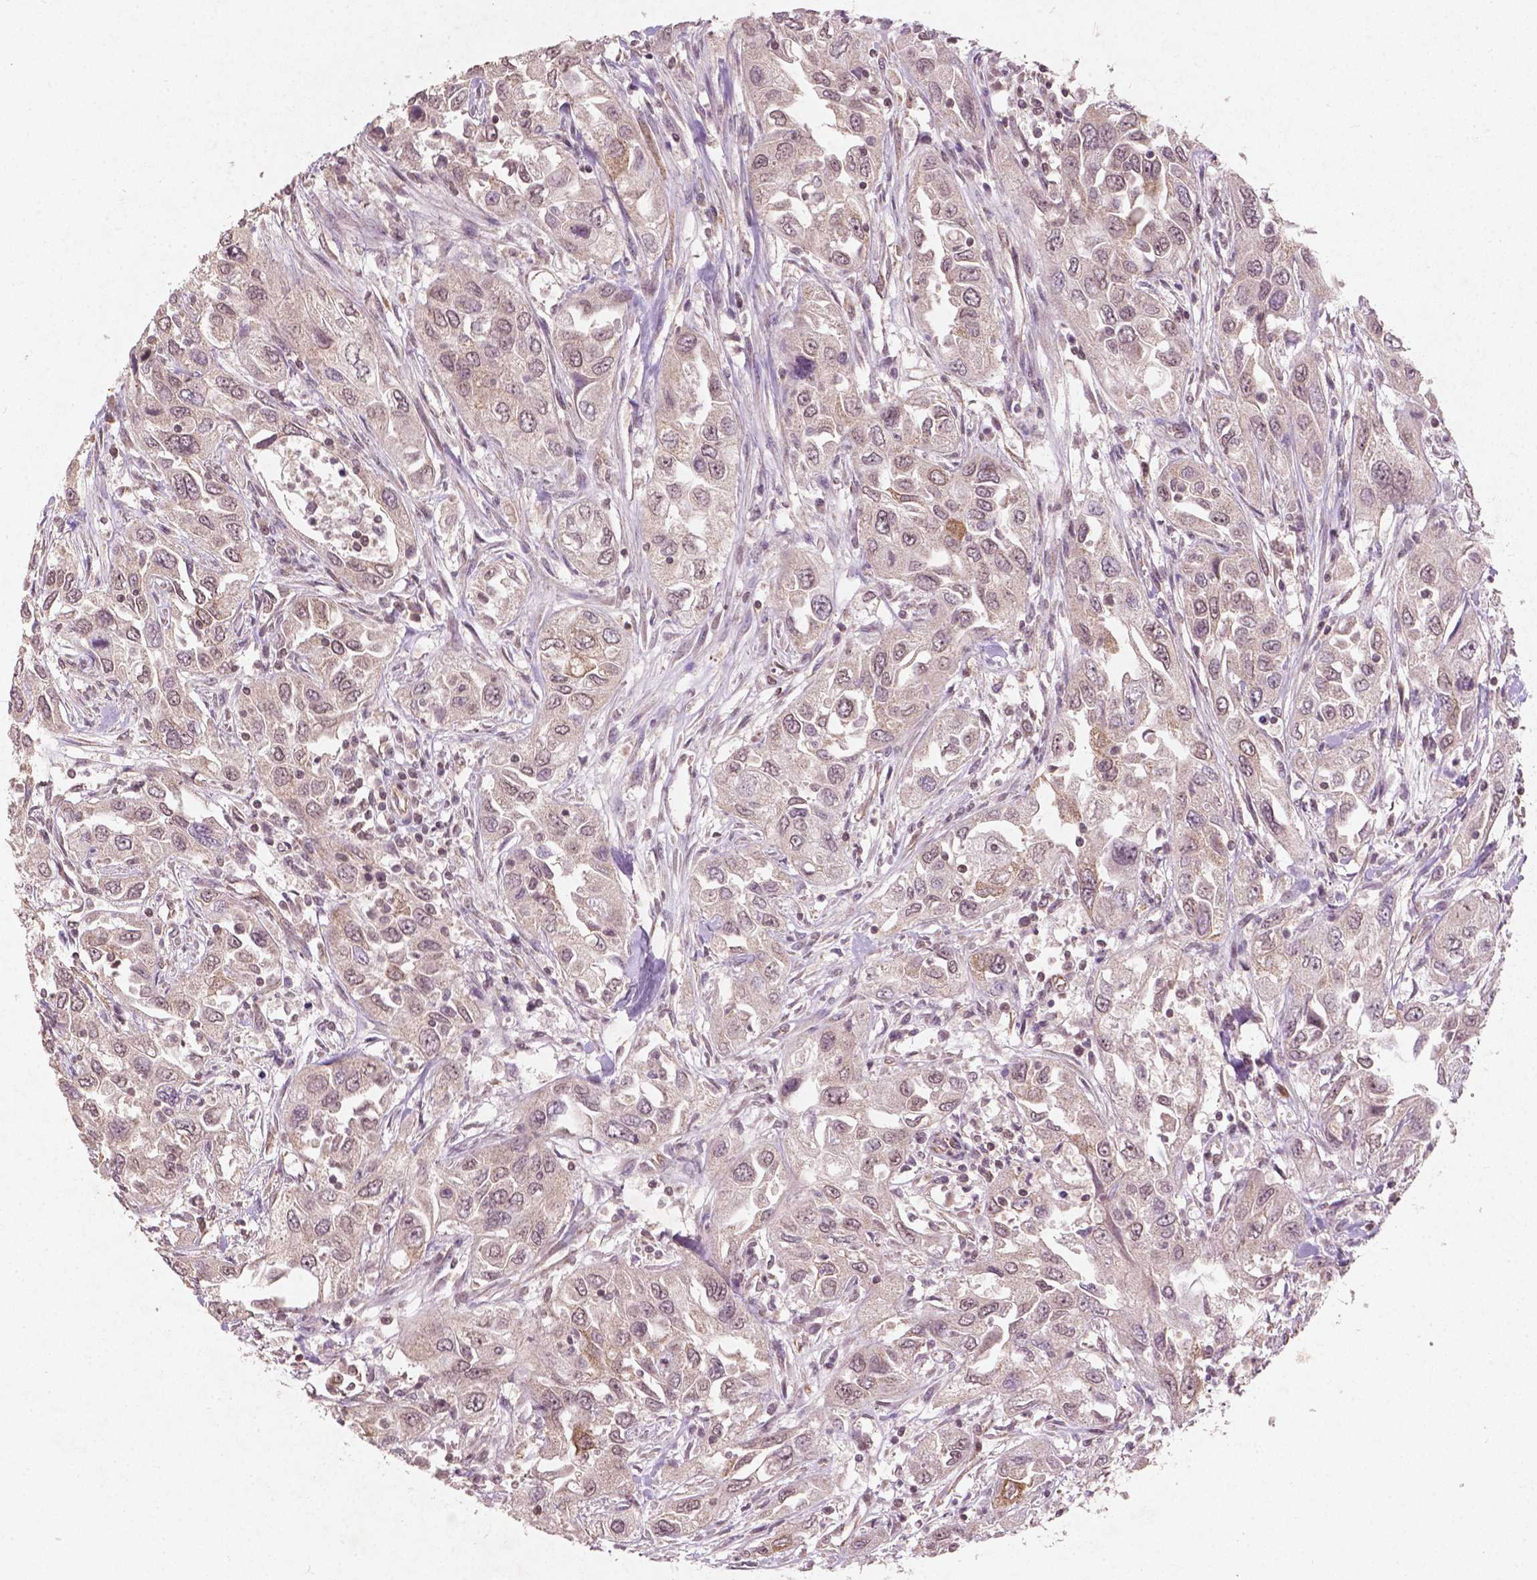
{"staining": {"intensity": "negative", "quantity": "none", "location": "none"}, "tissue": "urothelial cancer", "cell_type": "Tumor cells", "image_type": "cancer", "snomed": [{"axis": "morphology", "description": "Urothelial carcinoma, High grade"}, {"axis": "topography", "description": "Urinary bladder"}], "caption": "The immunohistochemistry image has no significant staining in tumor cells of urothelial cancer tissue.", "gene": "SMAD2", "patient": {"sex": "male", "age": 76}}